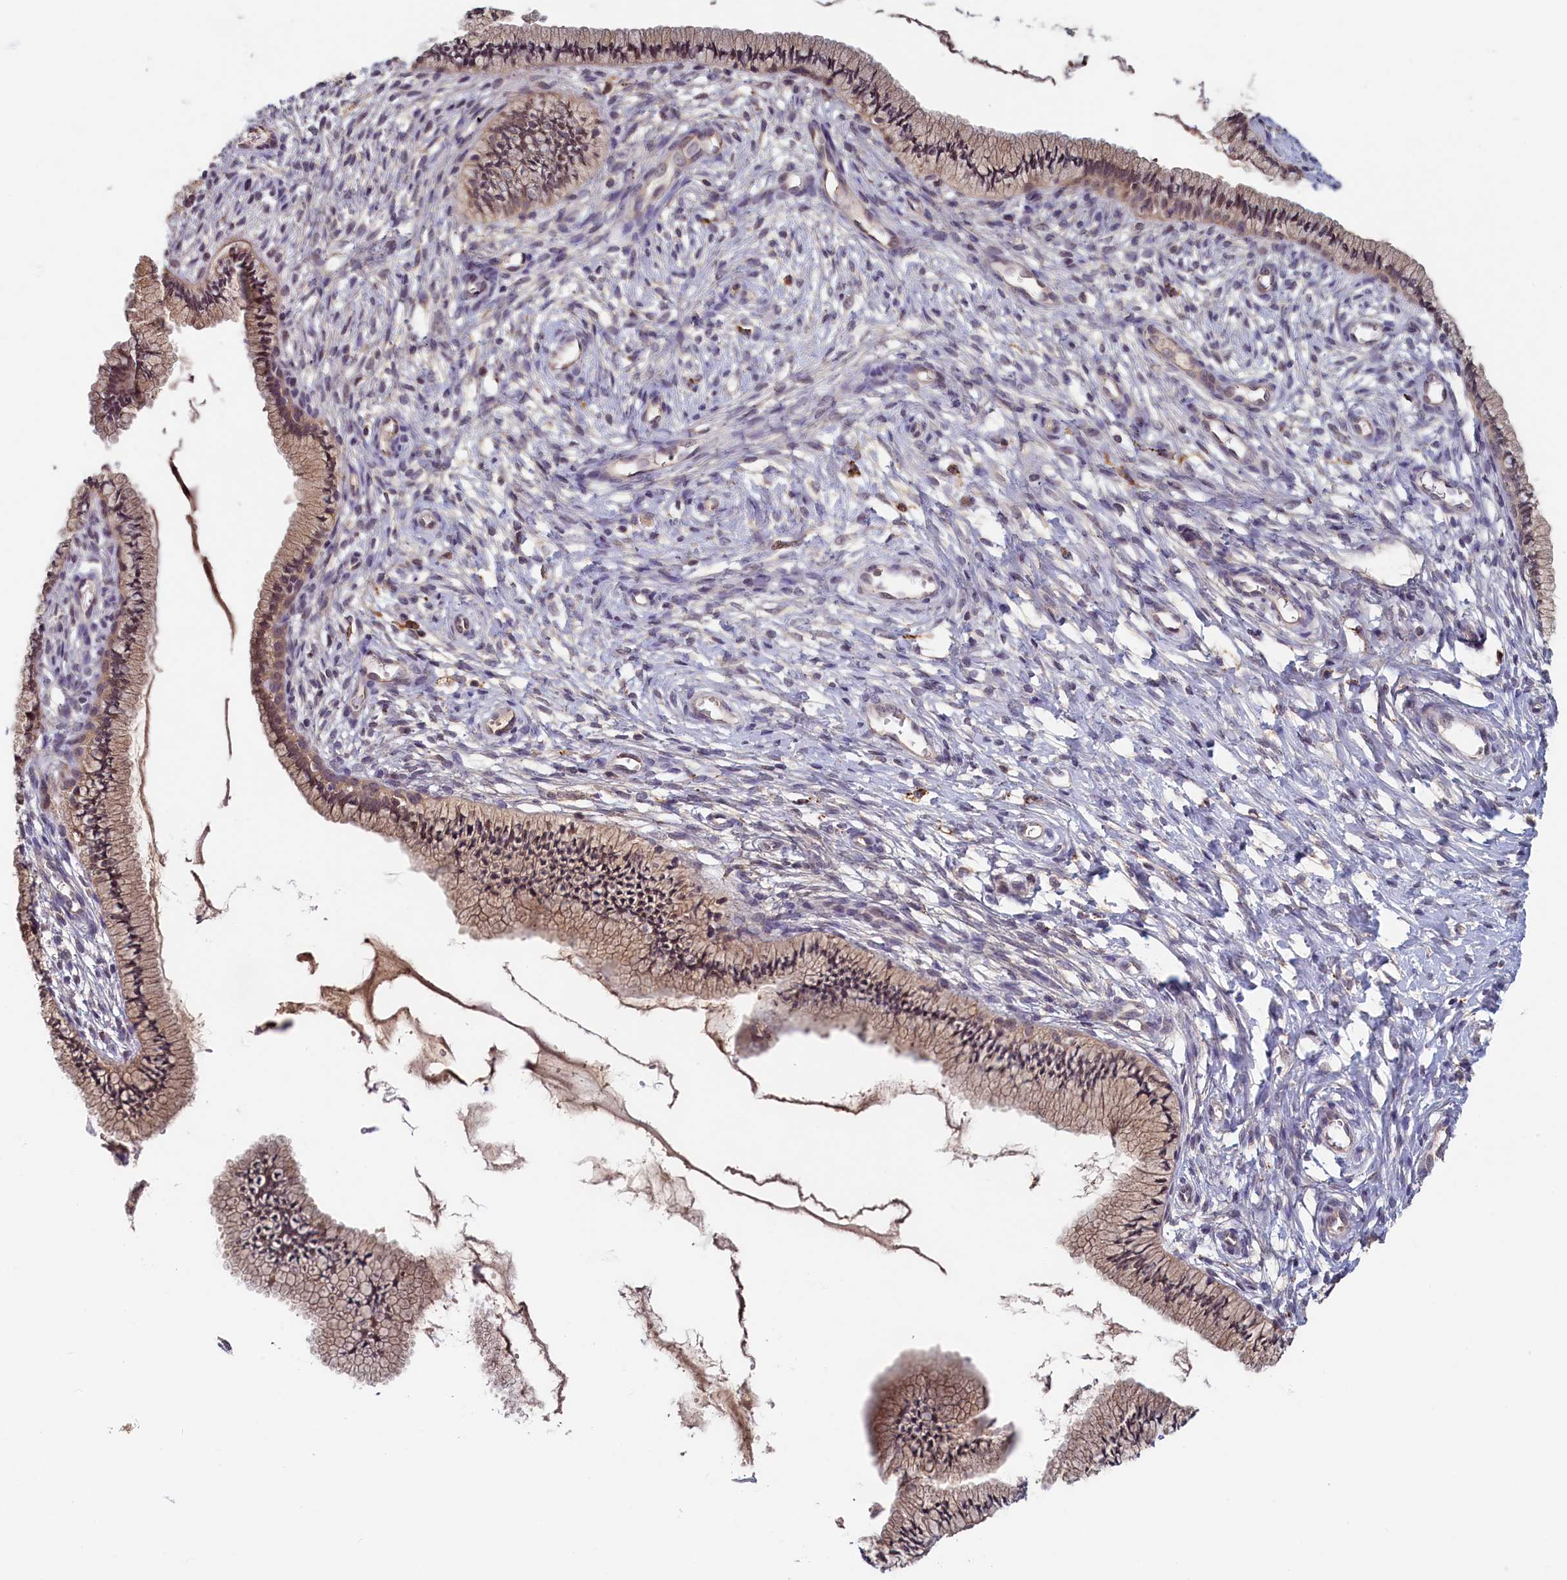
{"staining": {"intensity": "weak", "quantity": ">75%", "location": "cytoplasmic/membranous,nuclear"}, "tissue": "cervix", "cell_type": "Glandular cells", "image_type": "normal", "snomed": [{"axis": "morphology", "description": "Normal tissue, NOS"}, {"axis": "topography", "description": "Cervix"}], "caption": "A brown stain labels weak cytoplasmic/membranous,nuclear staining of a protein in glandular cells of unremarkable human cervix.", "gene": "NUBP2", "patient": {"sex": "female", "age": 36}}